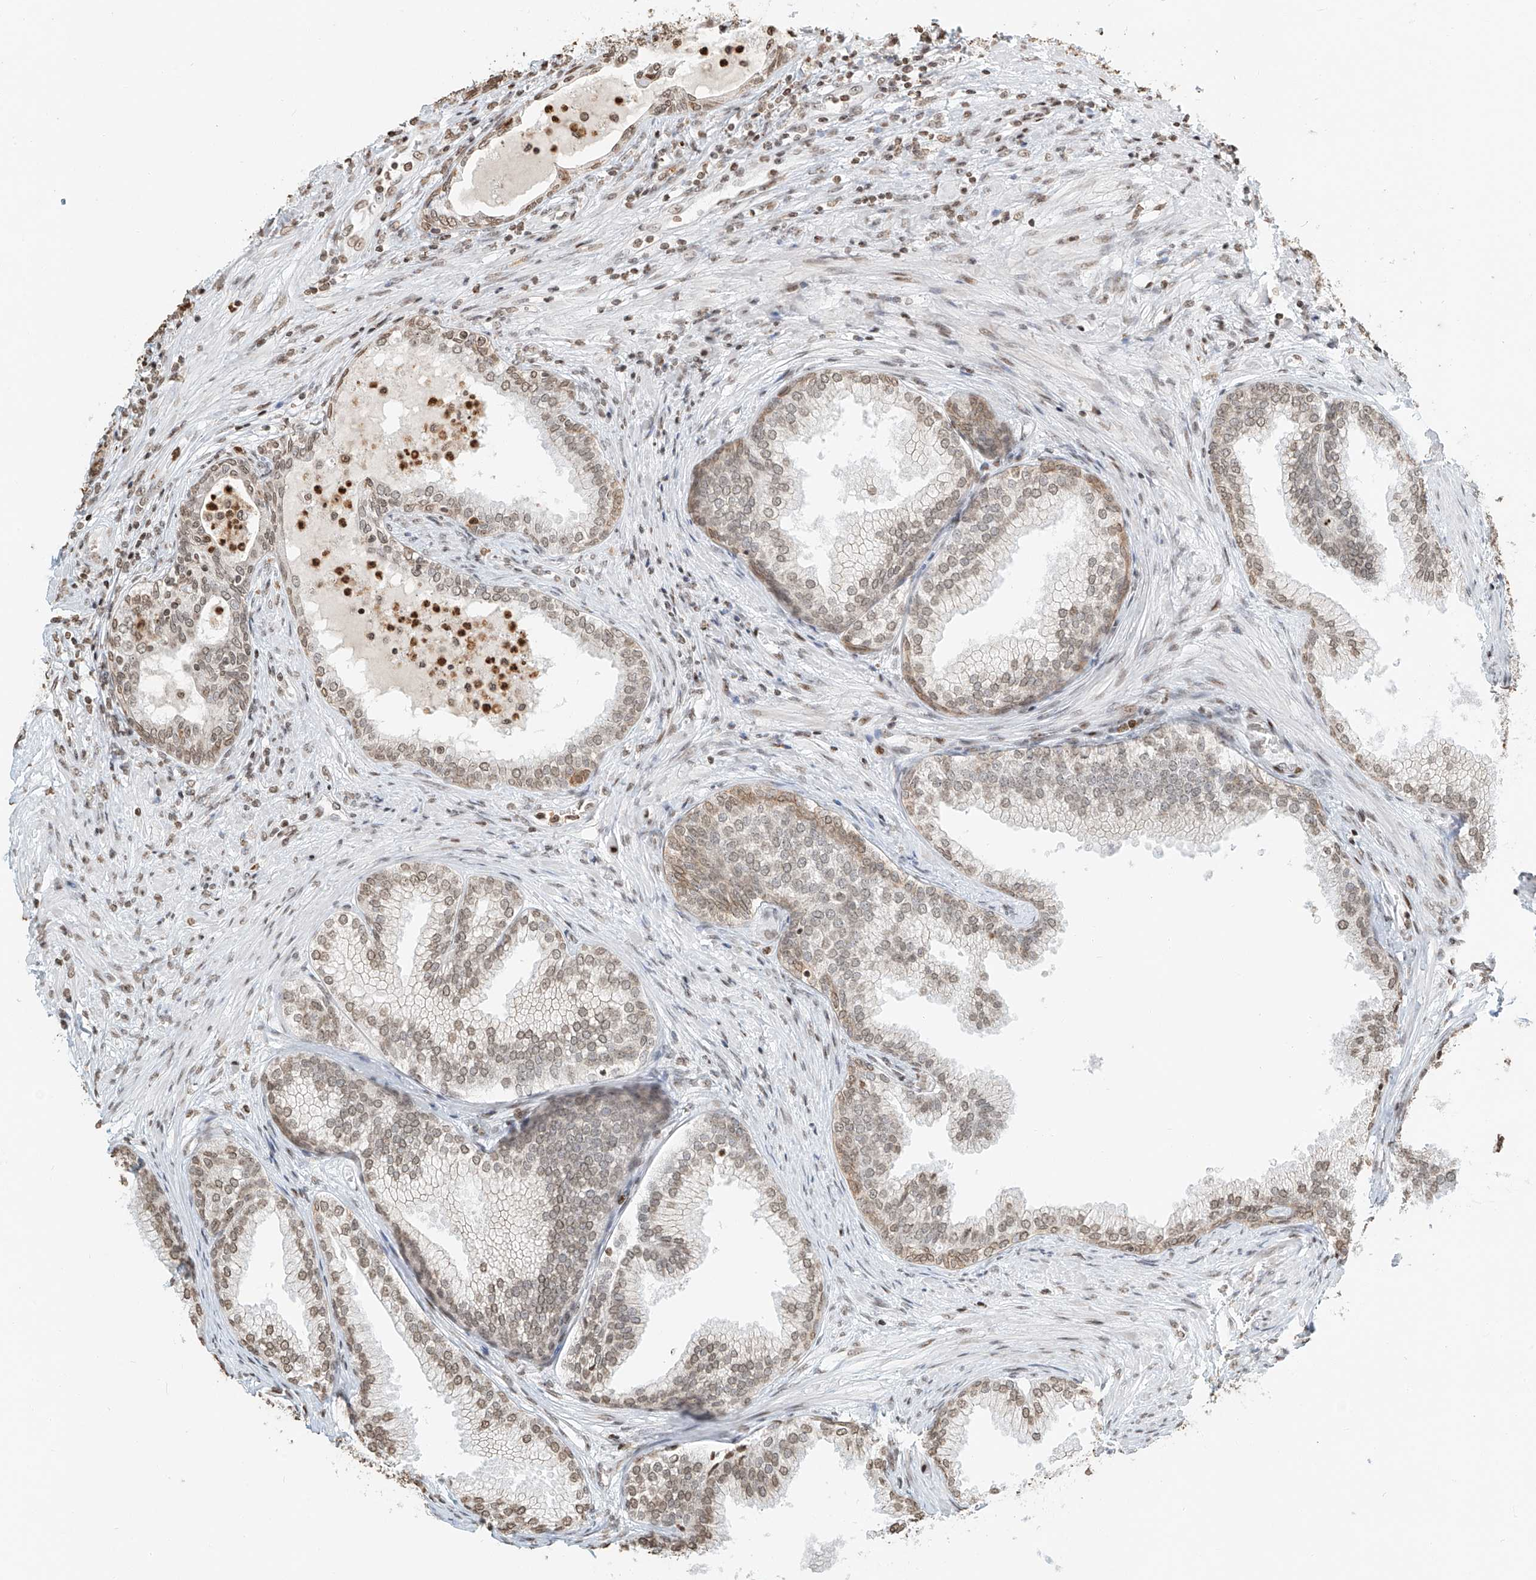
{"staining": {"intensity": "moderate", "quantity": ">75%", "location": "cytoplasmic/membranous,nuclear"}, "tissue": "prostate", "cell_type": "Glandular cells", "image_type": "normal", "snomed": [{"axis": "morphology", "description": "Normal tissue, NOS"}, {"axis": "topography", "description": "Prostate"}], "caption": "Immunohistochemistry (IHC) histopathology image of benign prostate: prostate stained using immunohistochemistry reveals medium levels of moderate protein expression localized specifically in the cytoplasmic/membranous,nuclear of glandular cells, appearing as a cytoplasmic/membranous,nuclear brown color.", "gene": "C17orf58", "patient": {"sex": "male", "age": 76}}